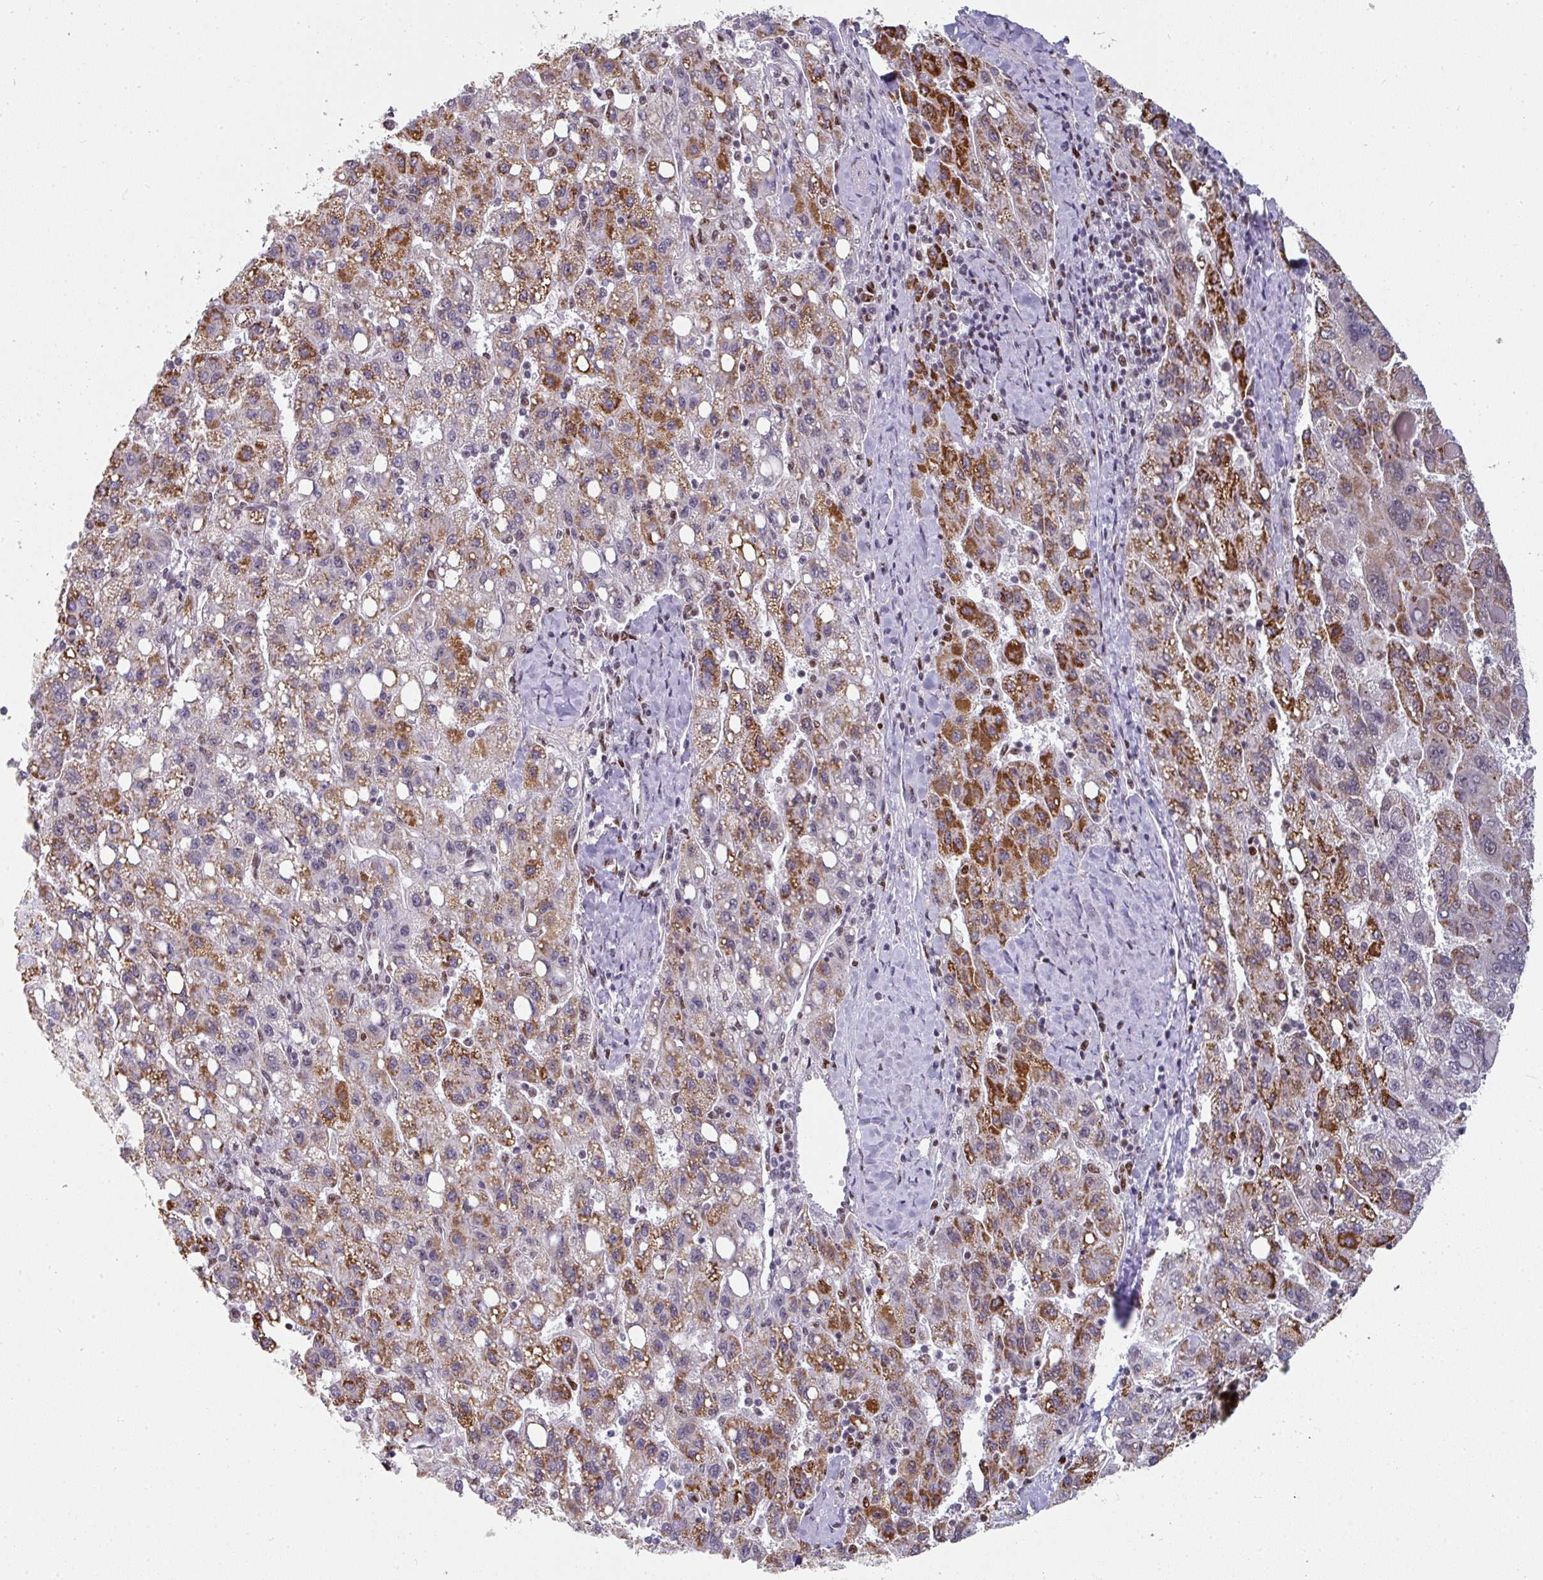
{"staining": {"intensity": "moderate", "quantity": "25%-75%", "location": "cytoplasmic/membranous"}, "tissue": "liver cancer", "cell_type": "Tumor cells", "image_type": "cancer", "snomed": [{"axis": "morphology", "description": "Carcinoma, Hepatocellular, NOS"}, {"axis": "topography", "description": "Liver"}], "caption": "Immunohistochemistry (IHC) micrograph of neoplastic tissue: human liver cancer stained using immunohistochemistry exhibits medium levels of moderate protein expression localized specifically in the cytoplasmic/membranous of tumor cells, appearing as a cytoplasmic/membranous brown color.", "gene": "RAD50", "patient": {"sex": "female", "age": 82}}